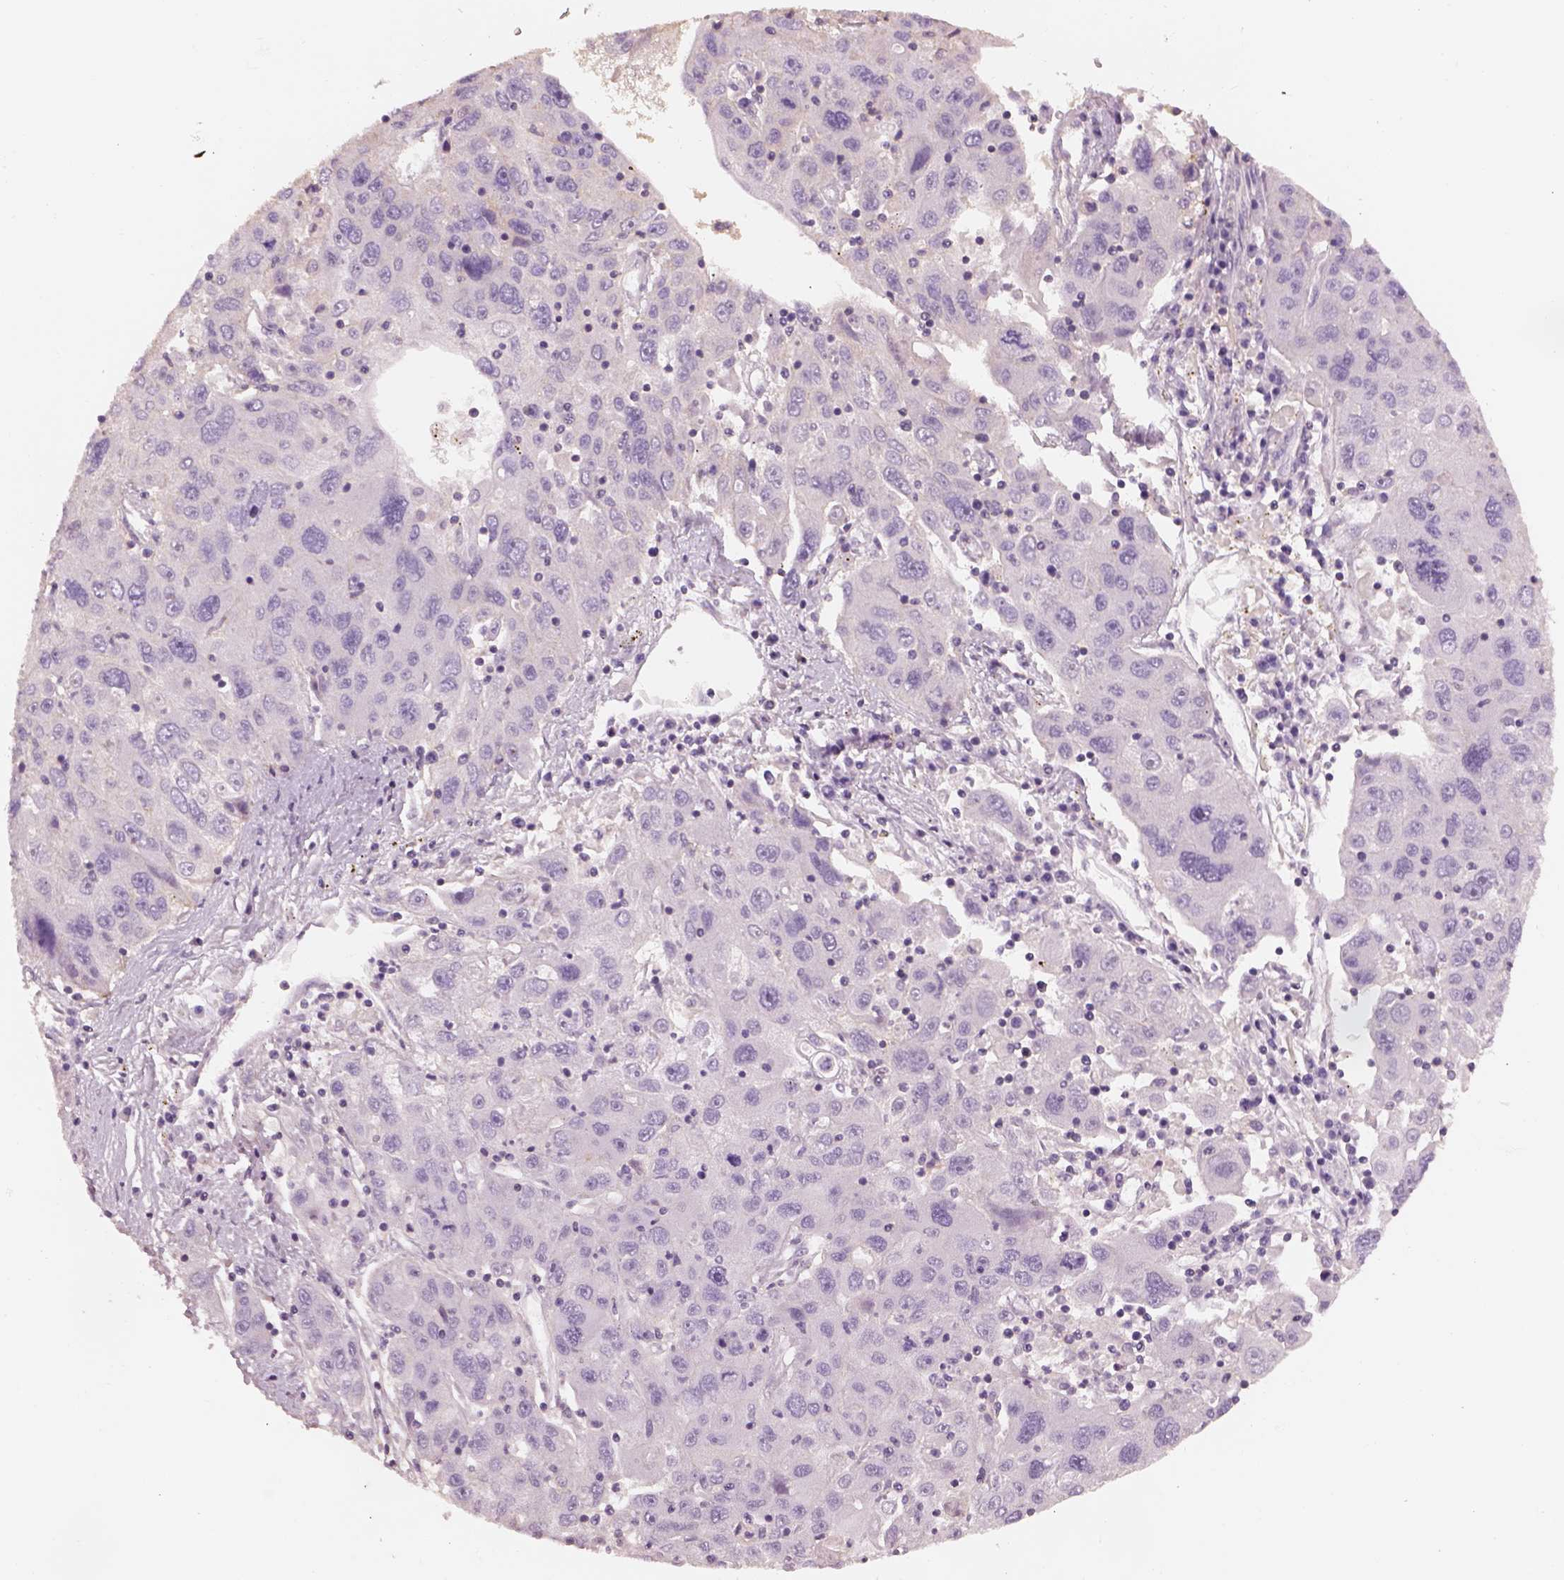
{"staining": {"intensity": "negative", "quantity": "none", "location": "none"}, "tissue": "stomach cancer", "cell_type": "Tumor cells", "image_type": "cancer", "snomed": [{"axis": "morphology", "description": "Adenocarcinoma, NOS"}, {"axis": "topography", "description": "Stomach"}], "caption": "Immunohistochemistry (IHC) image of neoplastic tissue: stomach cancer stained with DAB displays no significant protein positivity in tumor cells.", "gene": "OTUD6A", "patient": {"sex": "male", "age": 56}}